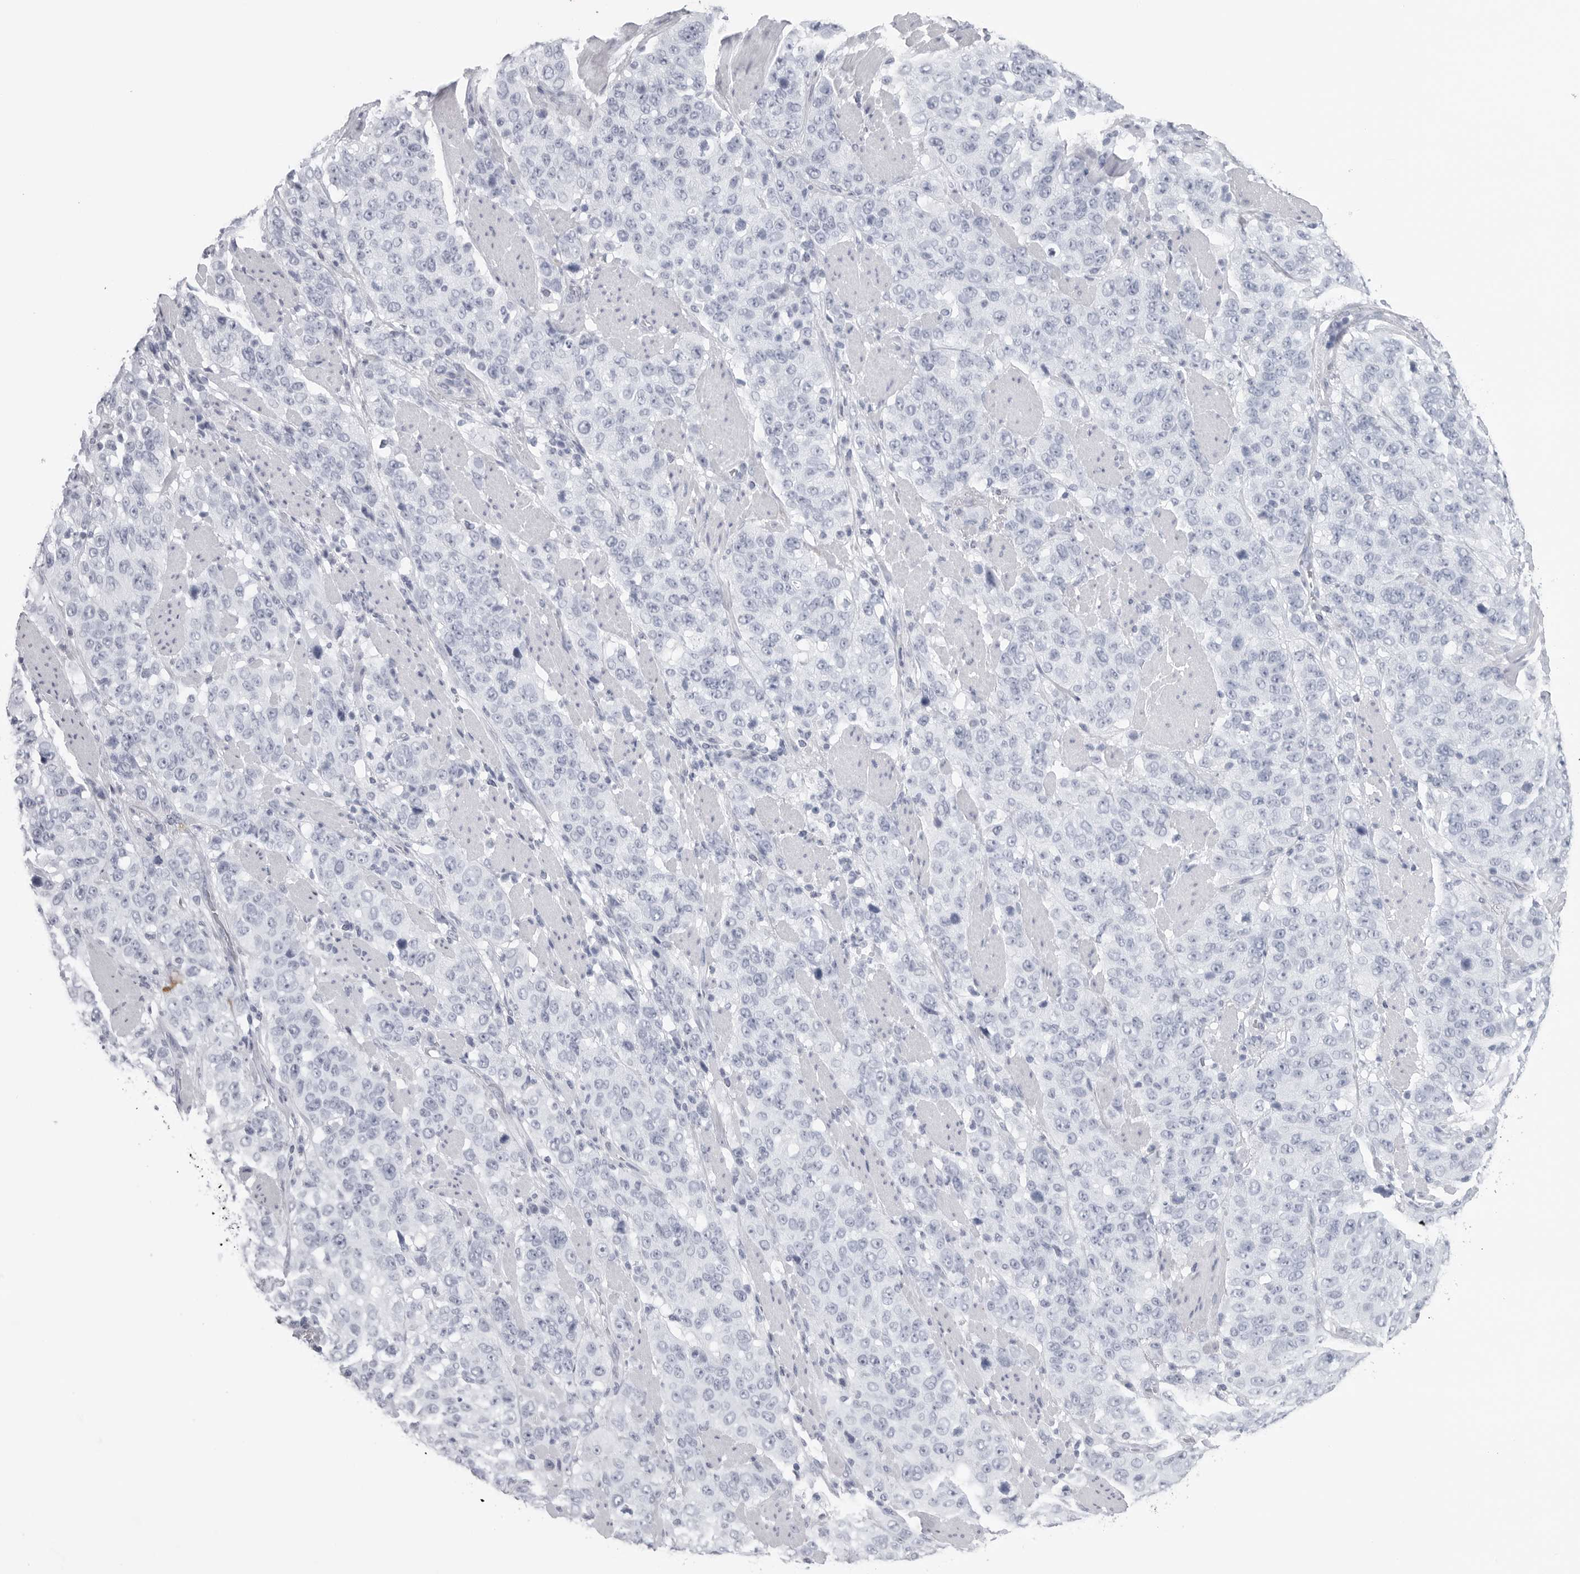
{"staining": {"intensity": "negative", "quantity": "none", "location": "none"}, "tissue": "stomach cancer", "cell_type": "Tumor cells", "image_type": "cancer", "snomed": [{"axis": "morphology", "description": "Adenocarcinoma, NOS"}, {"axis": "topography", "description": "Stomach"}], "caption": "Protein analysis of stomach adenocarcinoma exhibits no significant positivity in tumor cells.", "gene": "CST2", "patient": {"sex": "male", "age": 48}}